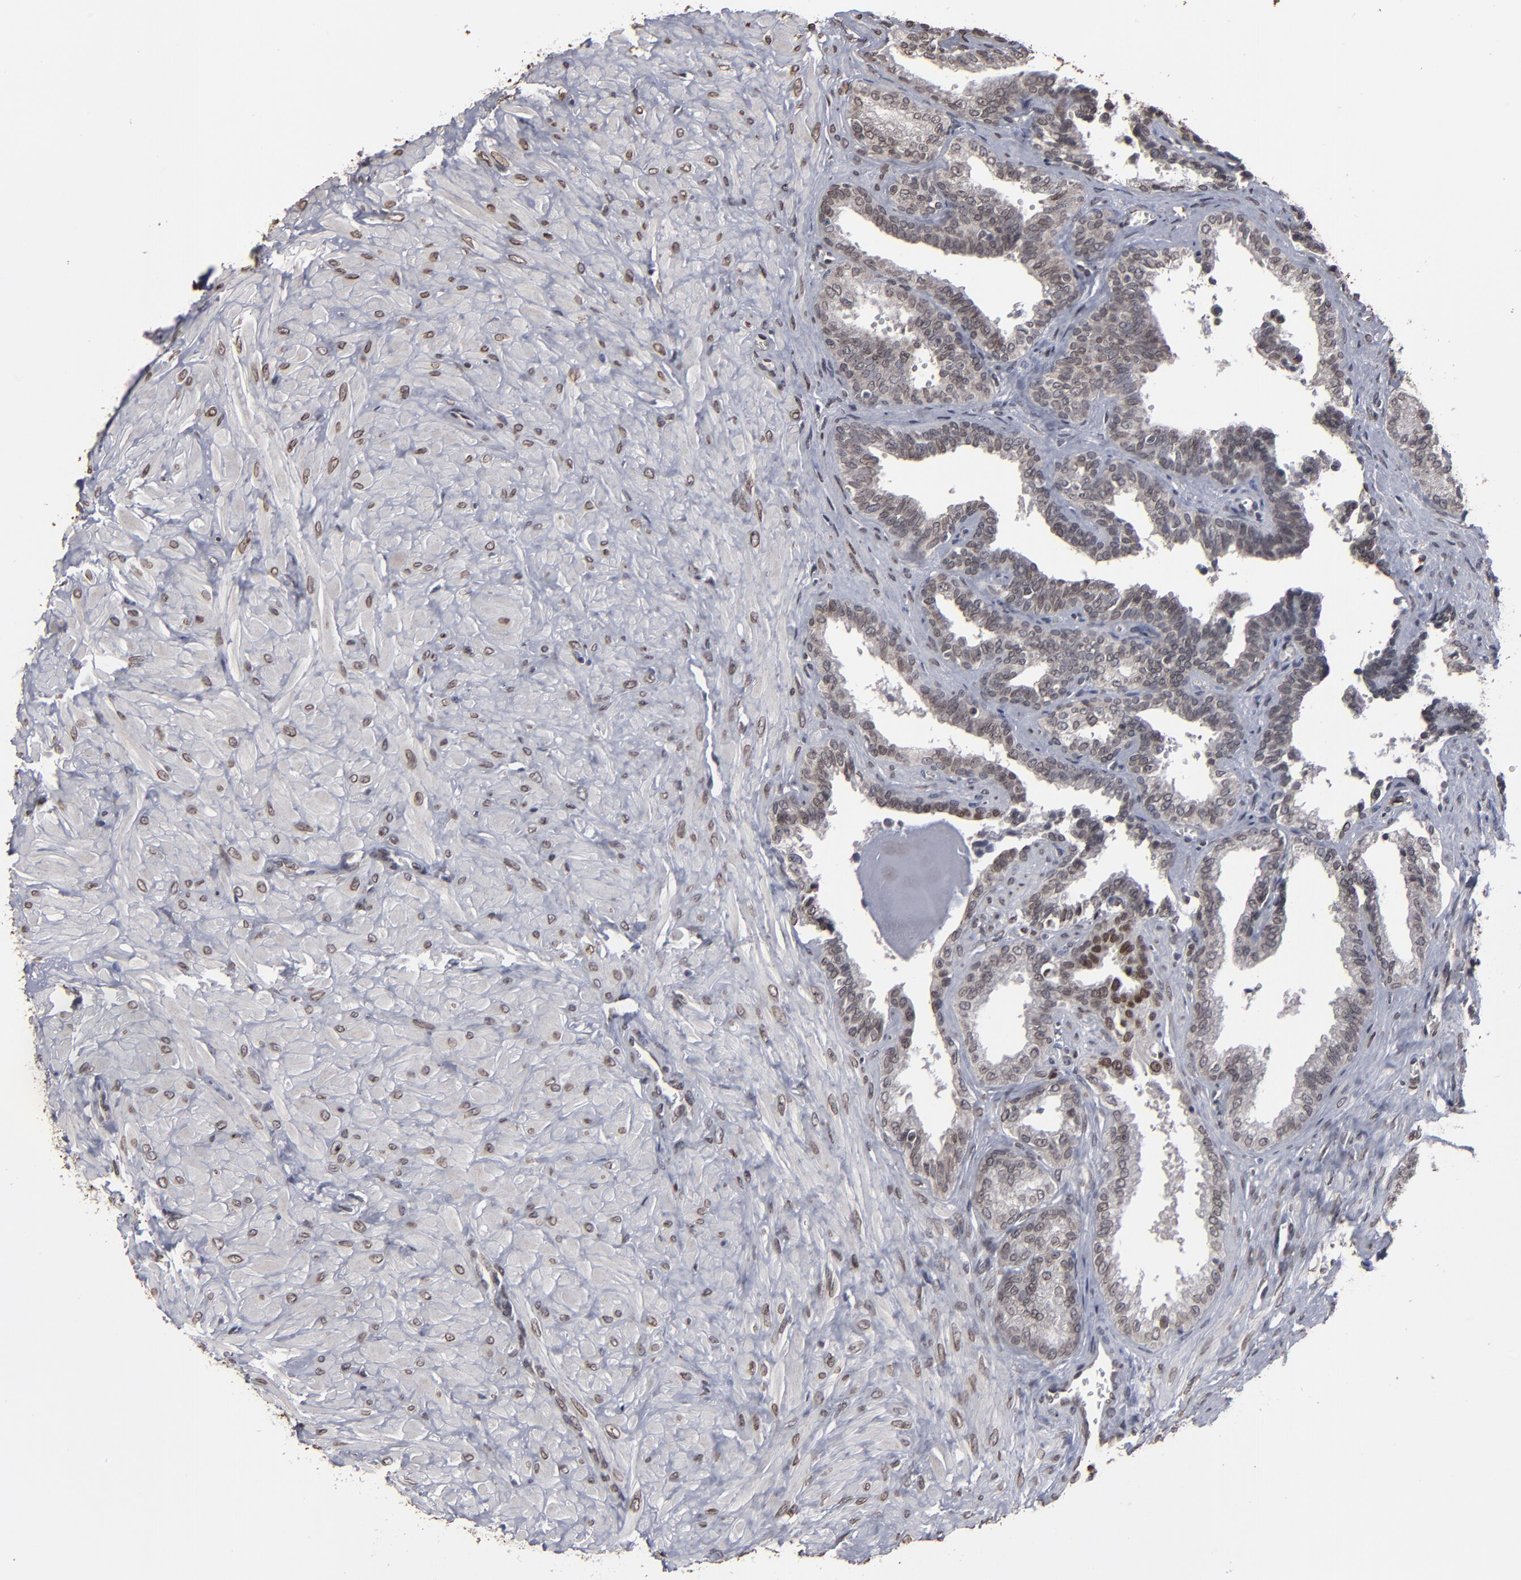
{"staining": {"intensity": "moderate", "quantity": "<25%", "location": "nuclear"}, "tissue": "seminal vesicle", "cell_type": "Glandular cells", "image_type": "normal", "snomed": [{"axis": "morphology", "description": "Normal tissue, NOS"}, {"axis": "topography", "description": "Seminal veicle"}], "caption": "Immunohistochemical staining of unremarkable seminal vesicle shows moderate nuclear protein staining in approximately <25% of glandular cells. (DAB (3,3'-diaminobenzidine) IHC with brightfield microscopy, high magnification).", "gene": "BAZ1A", "patient": {"sex": "male", "age": 26}}